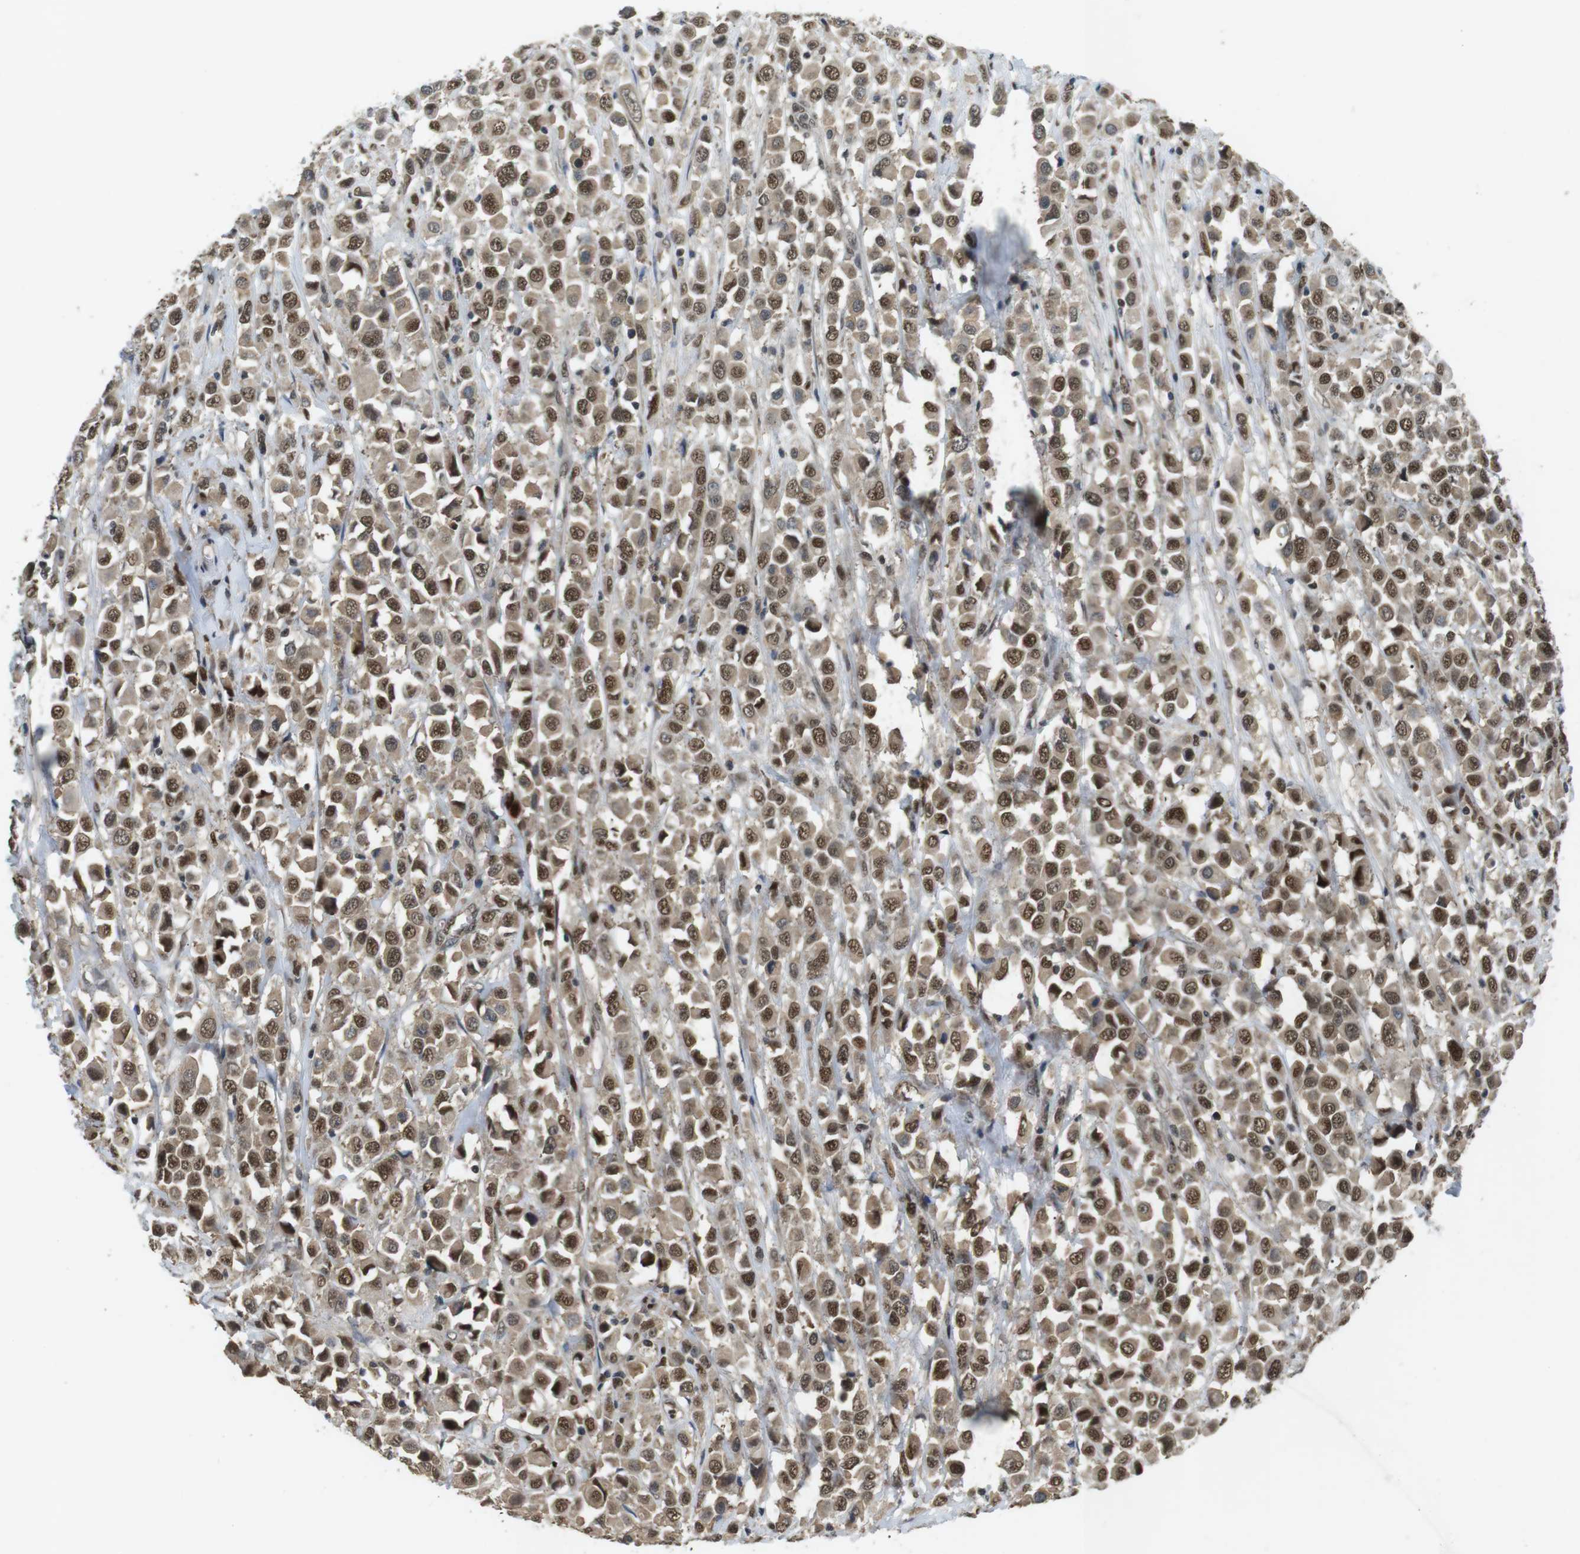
{"staining": {"intensity": "moderate", "quantity": ">75%", "location": "cytoplasmic/membranous,nuclear"}, "tissue": "breast cancer", "cell_type": "Tumor cells", "image_type": "cancer", "snomed": [{"axis": "morphology", "description": "Duct carcinoma"}, {"axis": "topography", "description": "Breast"}], "caption": "Immunohistochemical staining of breast infiltrating ductal carcinoma exhibits medium levels of moderate cytoplasmic/membranous and nuclear protein staining in approximately >75% of tumor cells. Nuclei are stained in blue.", "gene": "ORAI3", "patient": {"sex": "female", "age": 61}}